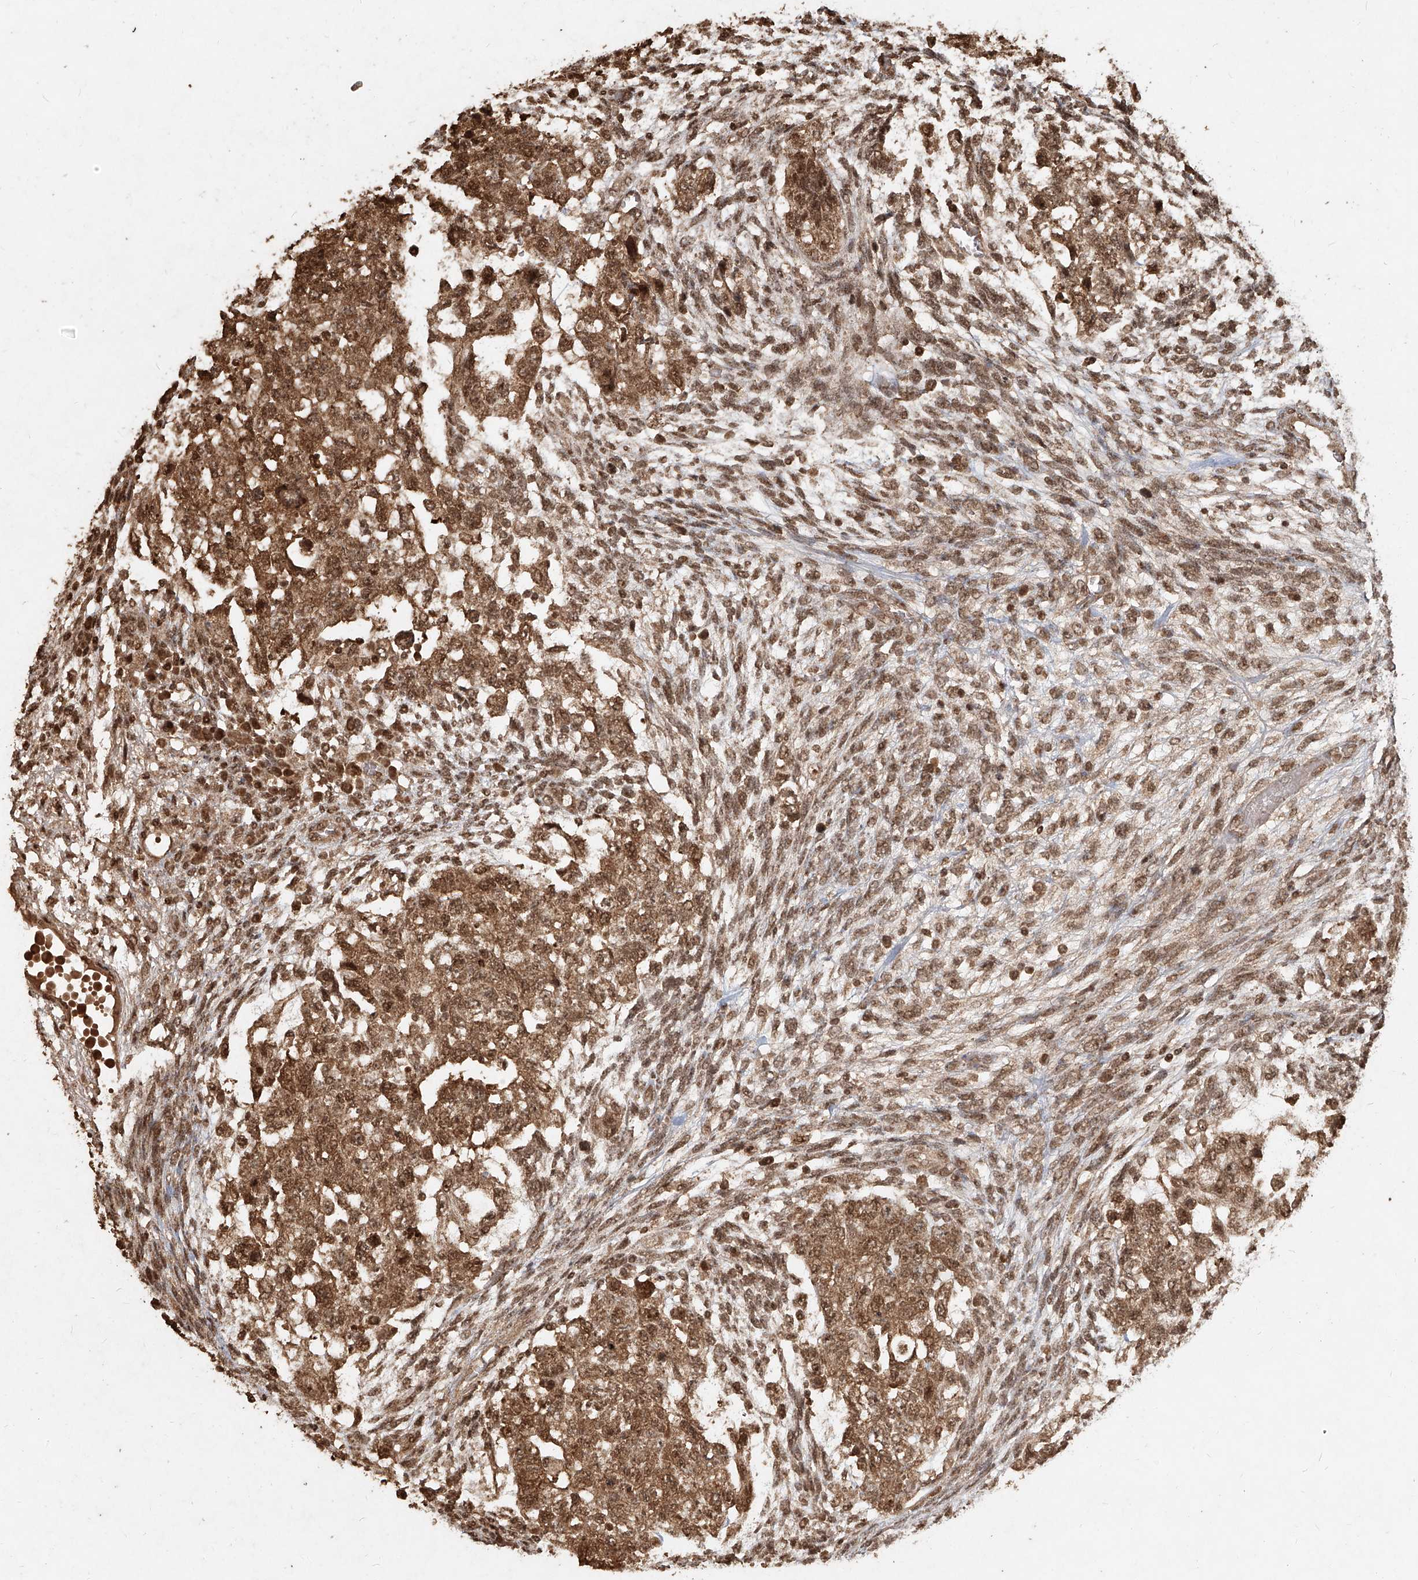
{"staining": {"intensity": "moderate", "quantity": ">75%", "location": "cytoplasmic/membranous,nuclear"}, "tissue": "testis cancer", "cell_type": "Tumor cells", "image_type": "cancer", "snomed": [{"axis": "morphology", "description": "Normal tissue, NOS"}, {"axis": "morphology", "description": "Carcinoma, Embryonal, NOS"}, {"axis": "topography", "description": "Testis"}], "caption": "Embryonal carcinoma (testis) stained for a protein (brown) demonstrates moderate cytoplasmic/membranous and nuclear positive staining in about >75% of tumor cells.", "gene": "UBE2K", "patient": {"sex": "male", "age": 36}}